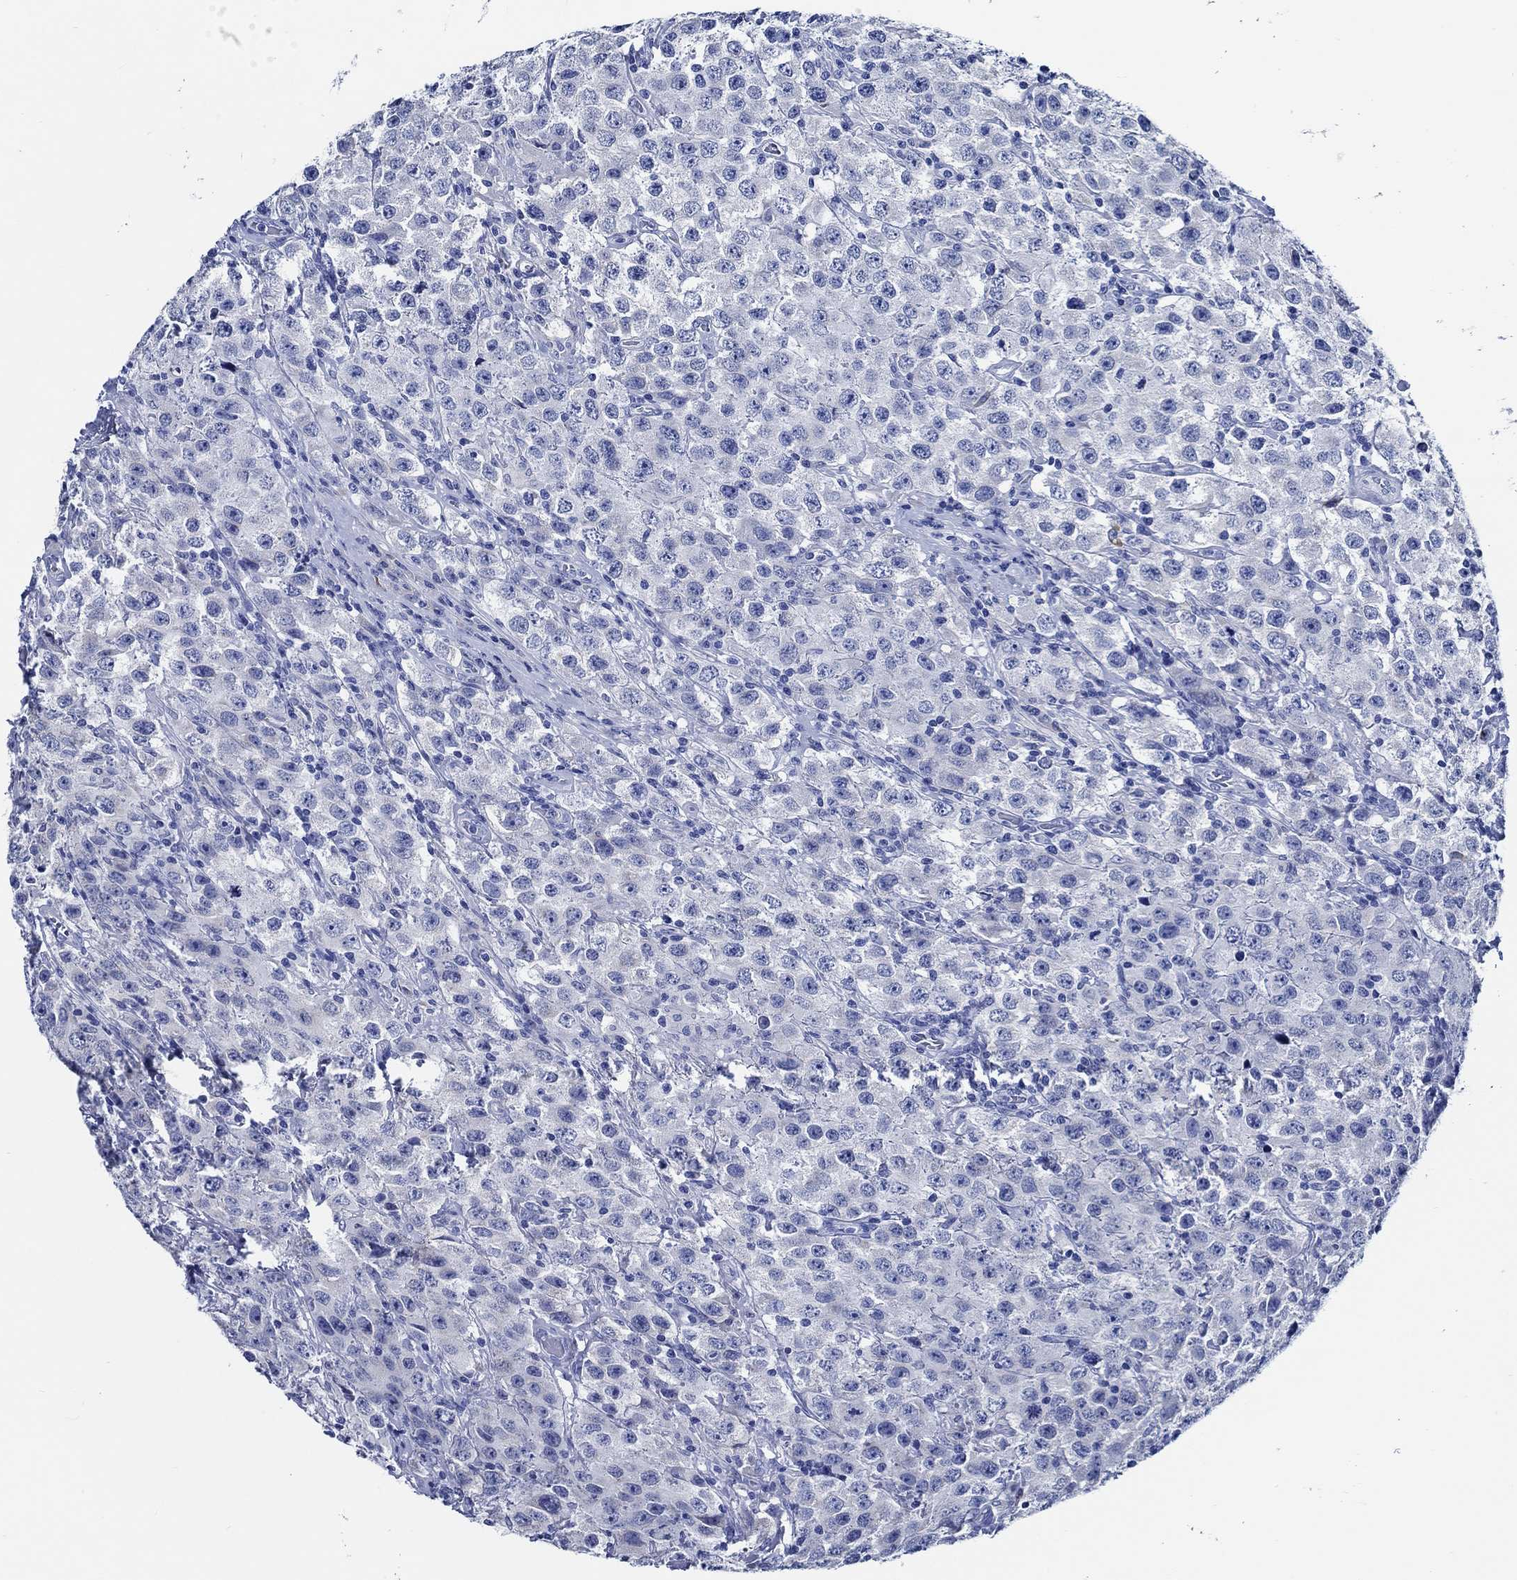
{"staining": {"intensity": "negative", "quantity": "none", "location": "none"}, "tissue": "testis cancer", "cell_type": "Tumor cells", "image_type": "cancer", "snomed": [{"axis": "morphology", "description": "Seminoma, NOS"}, {"axis": "topography", "description": "Testis"}], "caption": "This is a histopathology image of immunohistochemistry staining of seminoma (testis), which shows no staining in tumor cells.", "gene": "WDR62", "patient": {"sex": "male", "age": 52}}